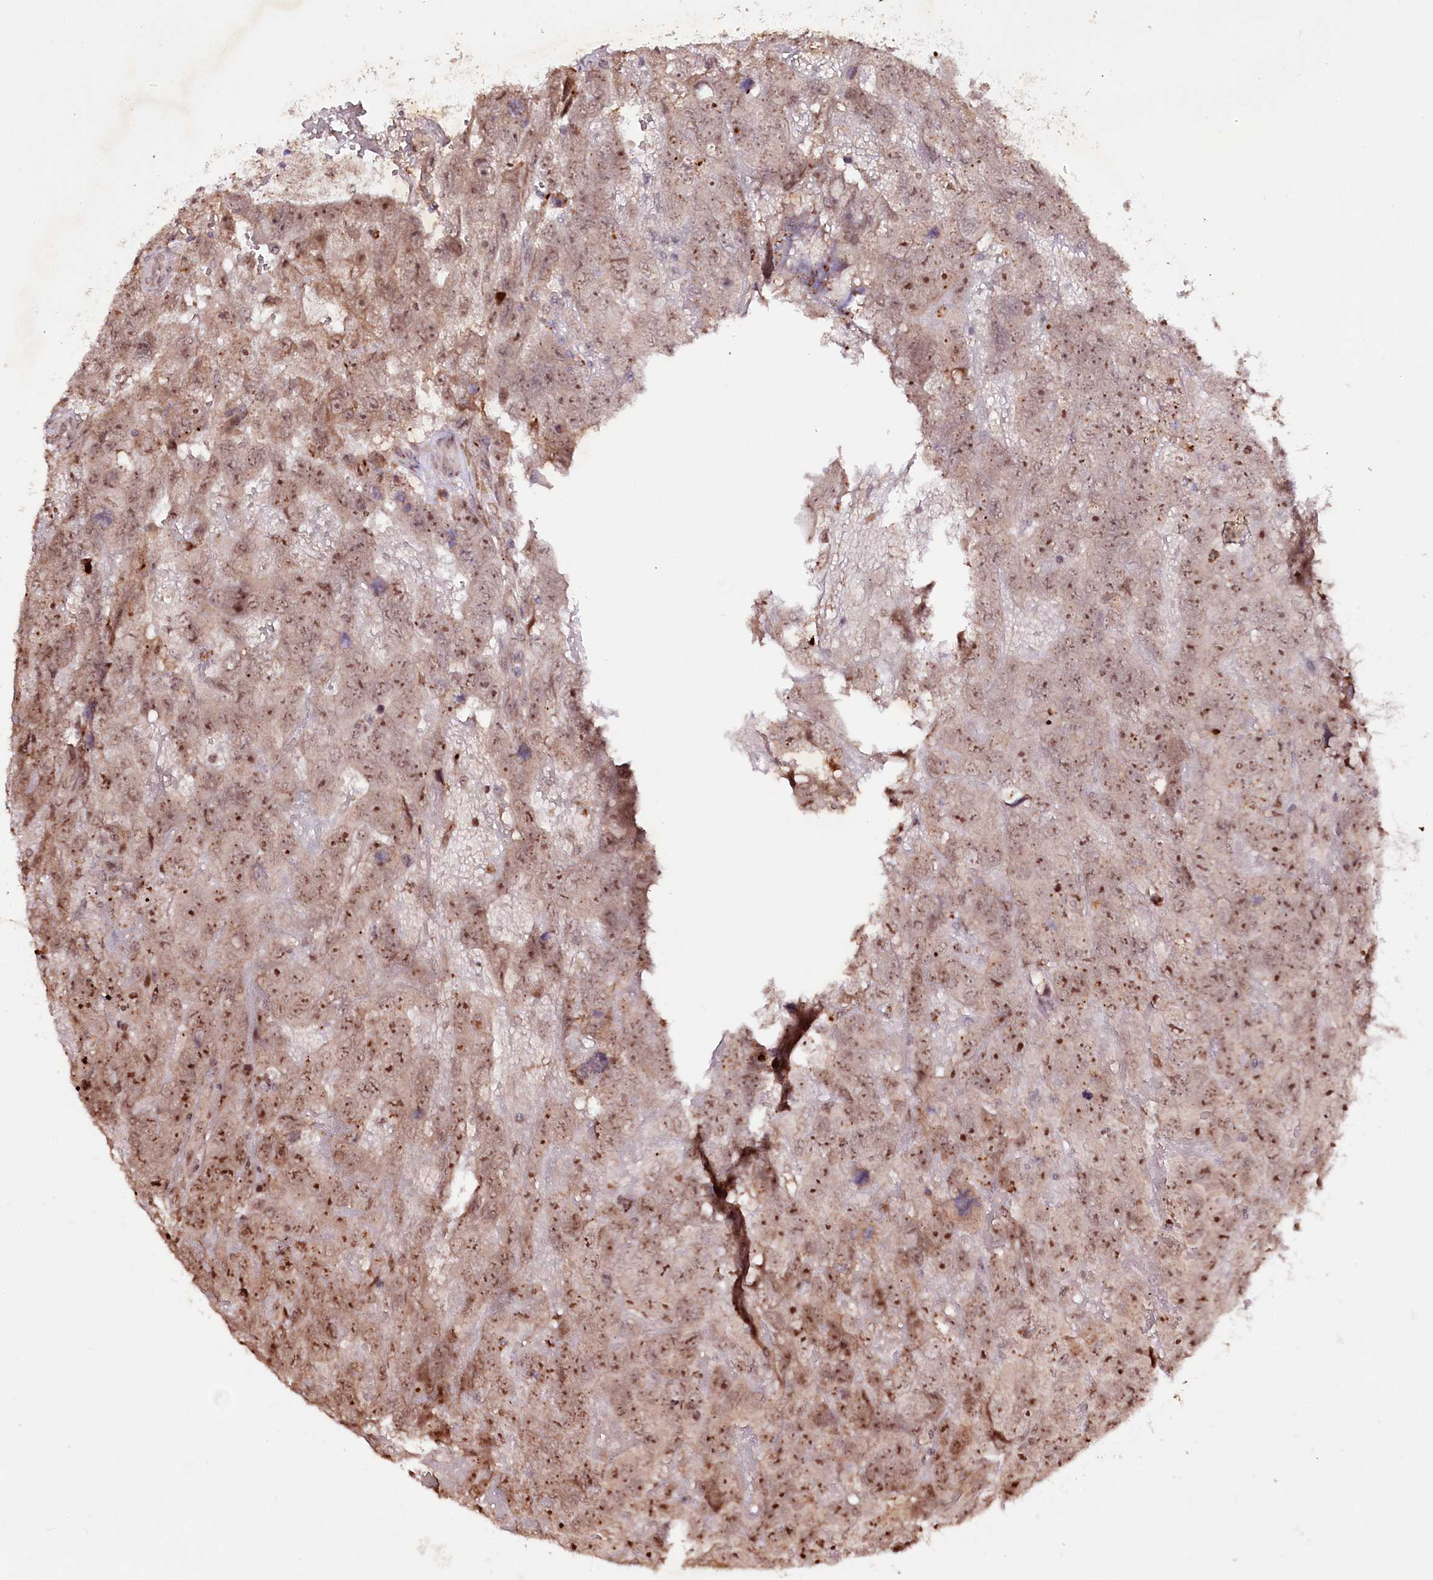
{"staining": {"intensity": "moderate", "quantity": ">75%", "location": "nuclear"}, "tissue": "testis cancer", "cell_type": "Tumor cells", "image_type": "cancer", "snomed": [{"axis": "morphology", "description": "Carcinoma, Embryonal, NOS"}, {"axis": "topography", "description": "Testis"}], "caption": "Embryonal carcinoma (testis) stained with DAB (3,3'-diaminobenzidine) IHC reveals medium levels of moderate nuclear staining in approximately >75% of tumor cells. (IHC, brightfield microscopy, high magnification).", "gene": "DMP1", "patient": {"sex": "male", "age": 45}}